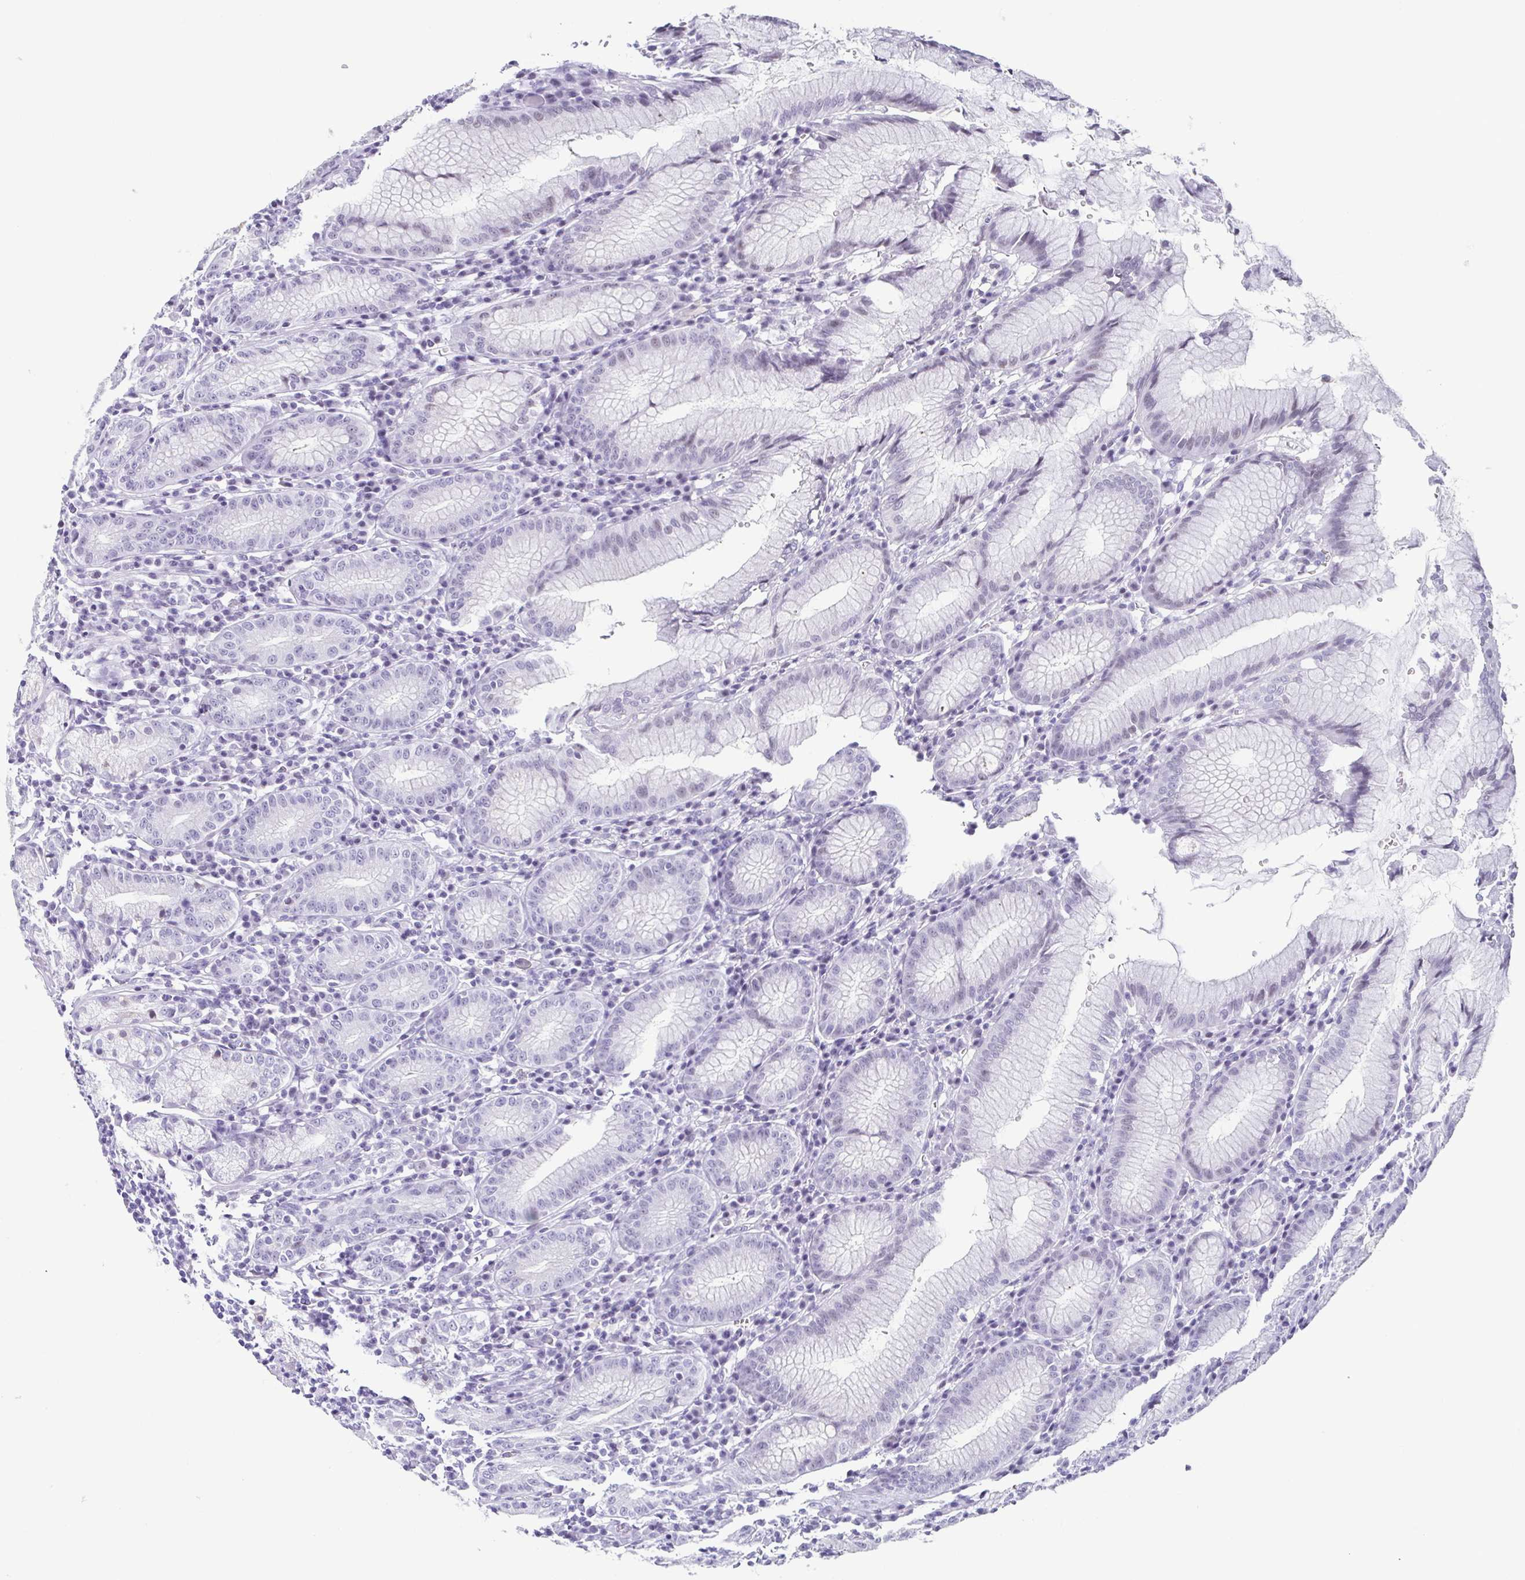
{"staining": {"intensity": "negative", "quantity": "none", "location": "none"}, "tissue": "stomach", "cell_type": "Glandular cells", "image_type": "normal", "snomed": [{"axis": "morphology", "description": "Normal tissue, NOS"}, {"axis": "topography", "description": "Stomach"}], "caption": "Immunohistochemical staining of unremarkable stomach exhibits no significant staining in glandular cells.", "gene": "ESX1", "patient": {"sex": "male", "age": 55}}